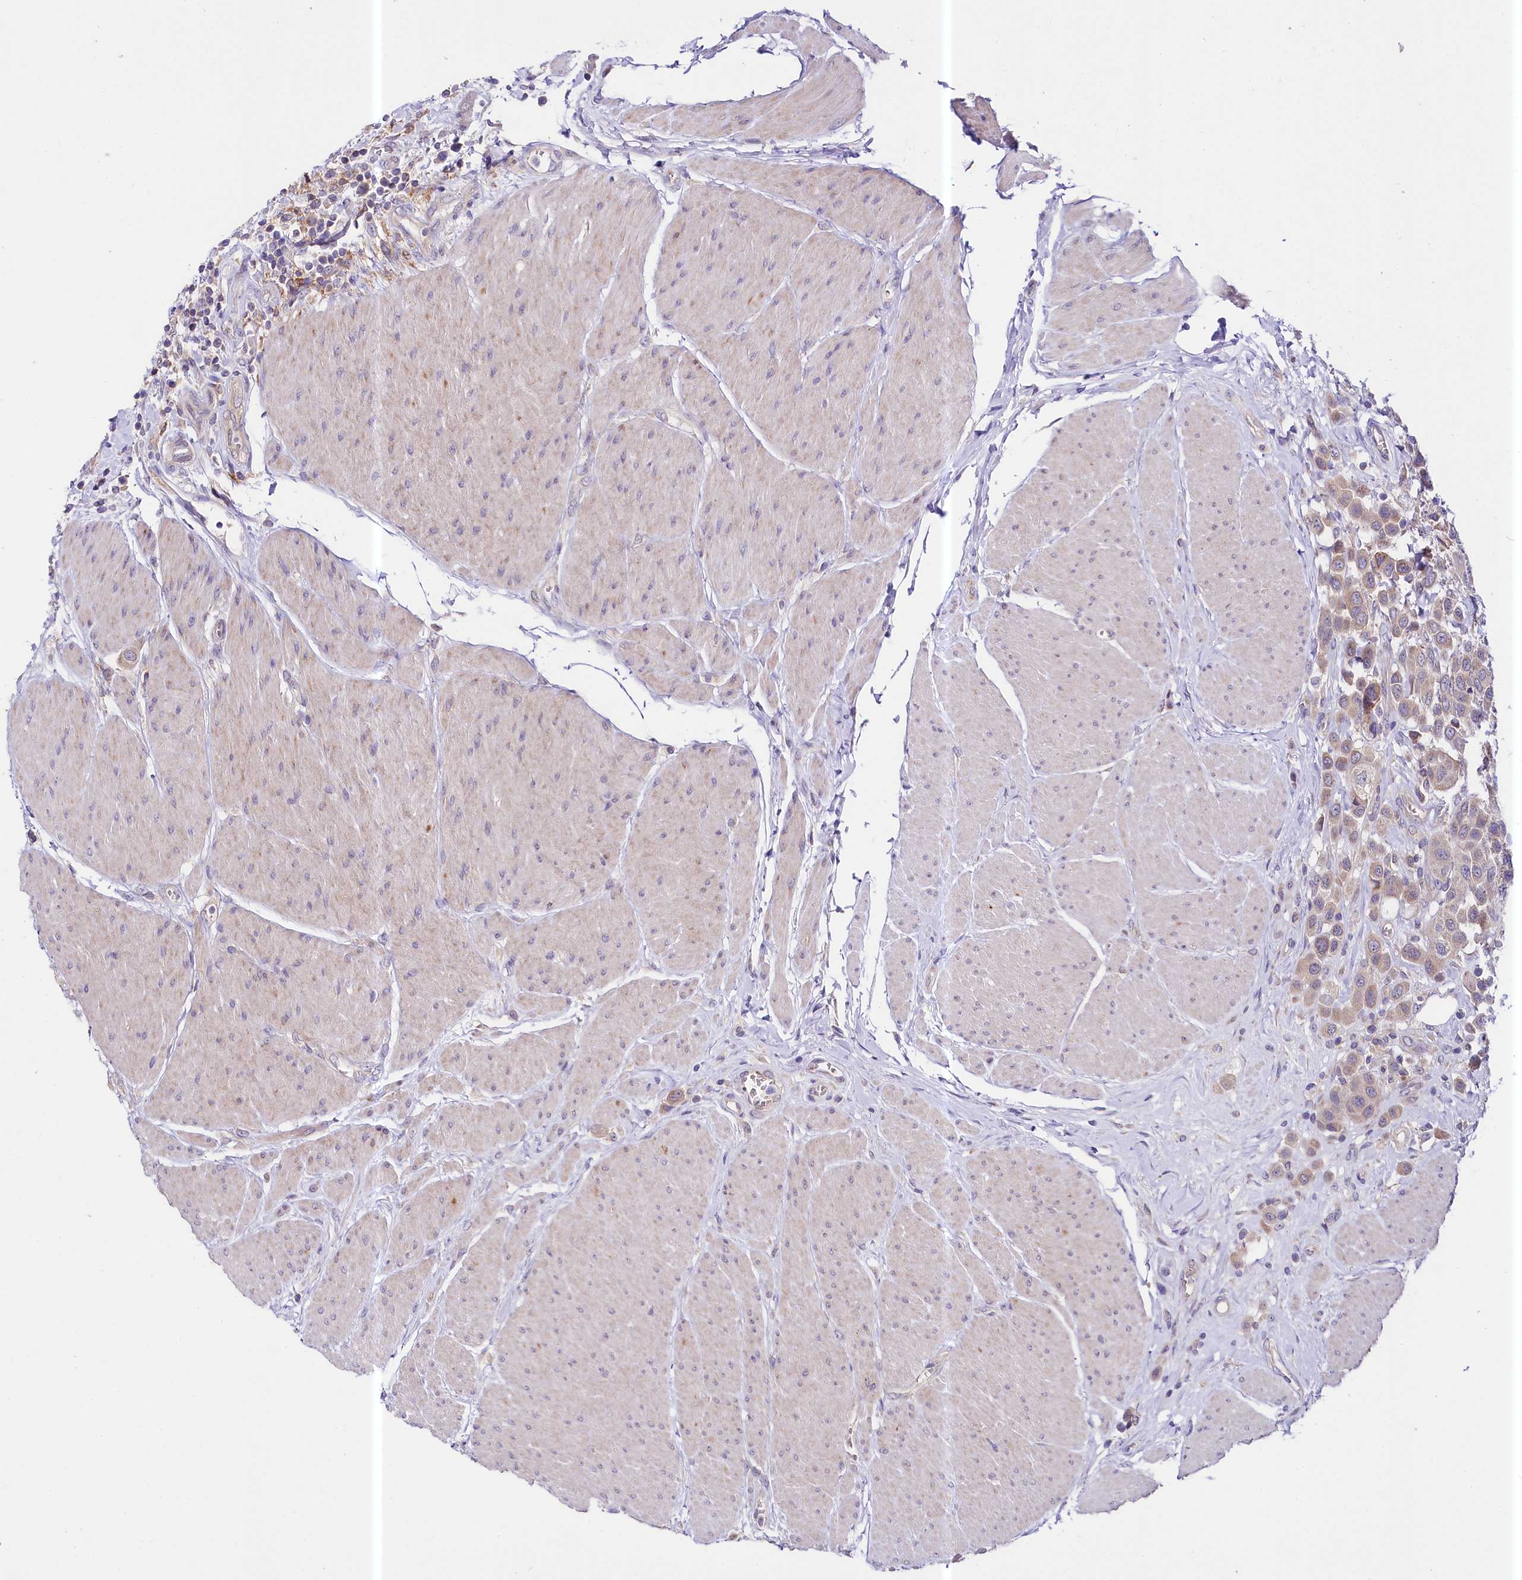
{"staining": {"intensity": "weak", "quantity": ">75%", "location": "cytoplasmic/membranous"}, "tissue": "urothelial cancer", "cell_type": "Tumor cells", "image_type": "cancer", "snomed": [{"axis": "morphology", "description": "Urothelial carcinoma, High grade"}, {"axis": "topography", "description": "Urinary bladder"}], "caption": "Human urothelial cancer stained for a protein (brown) shows weak cytoplasmic/membranous positive positivity in approximately >75% of tumor cells.", "gene": "CEP295", "patient": {"sex": "male", "age": 50}}